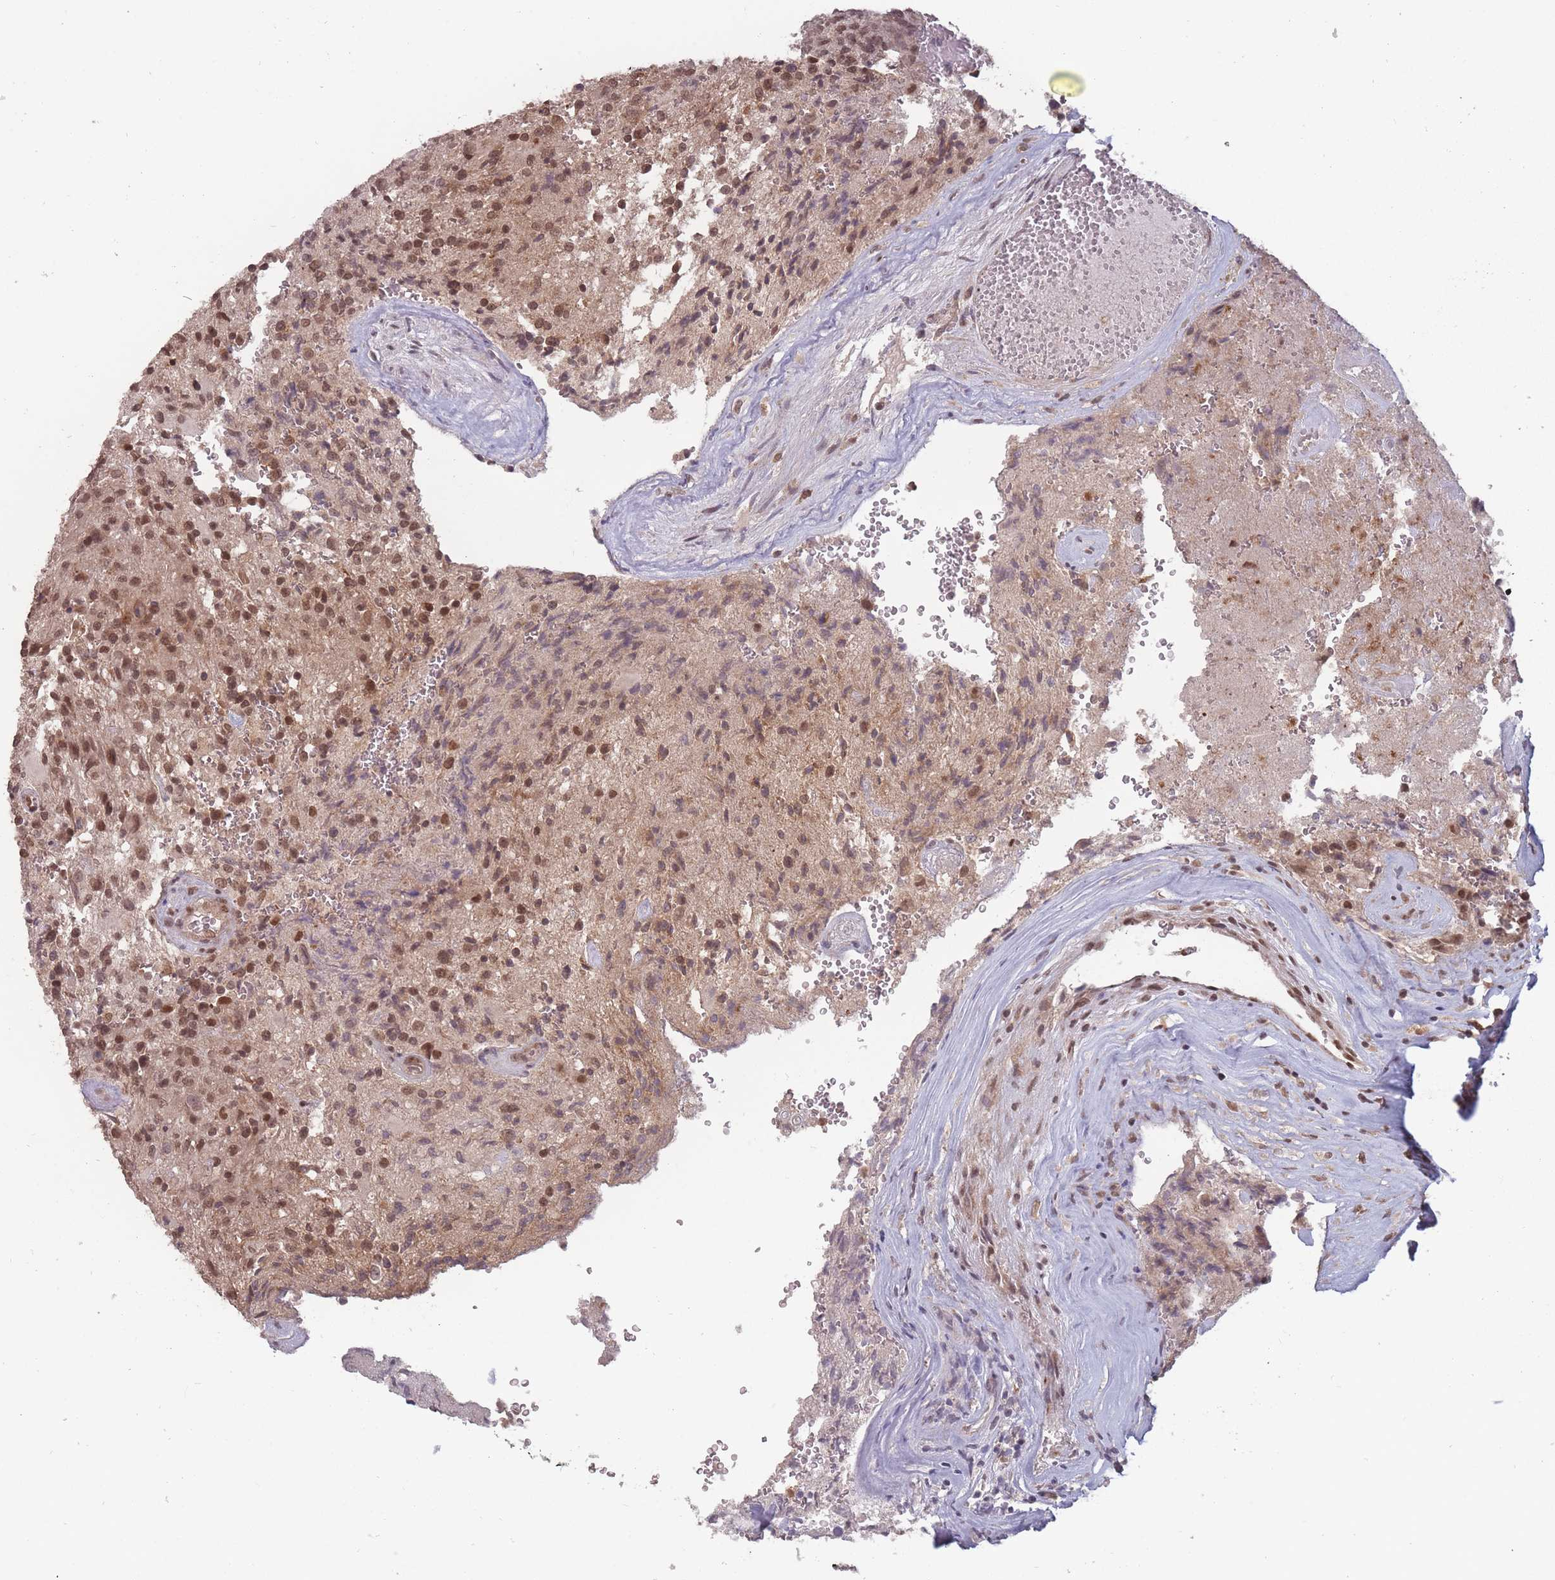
{"staining": {"intensity": "moderate", "quantity": ">75%", "location": "nuclear"}, "tissue": "glioma", "cell_type": "Tumor cells", "image_type": "cancer", "snomed": [{"axis": "morphology", "description": "Normal tissue, NOS"}, {"axis": "morphology", "description": "Glioma, malignant, High grade"}, {"axis": "topography", "description": "Cerebral cortex"}], "caption": "A histopathology image showing moderate nuclear positivity in about >75% of tumor cells in high-grade glioma (malignant), as visualized by brown immunohistochemical staining.", "gene": "TMED3", "patient": {"sex": "male", "age": 56}}